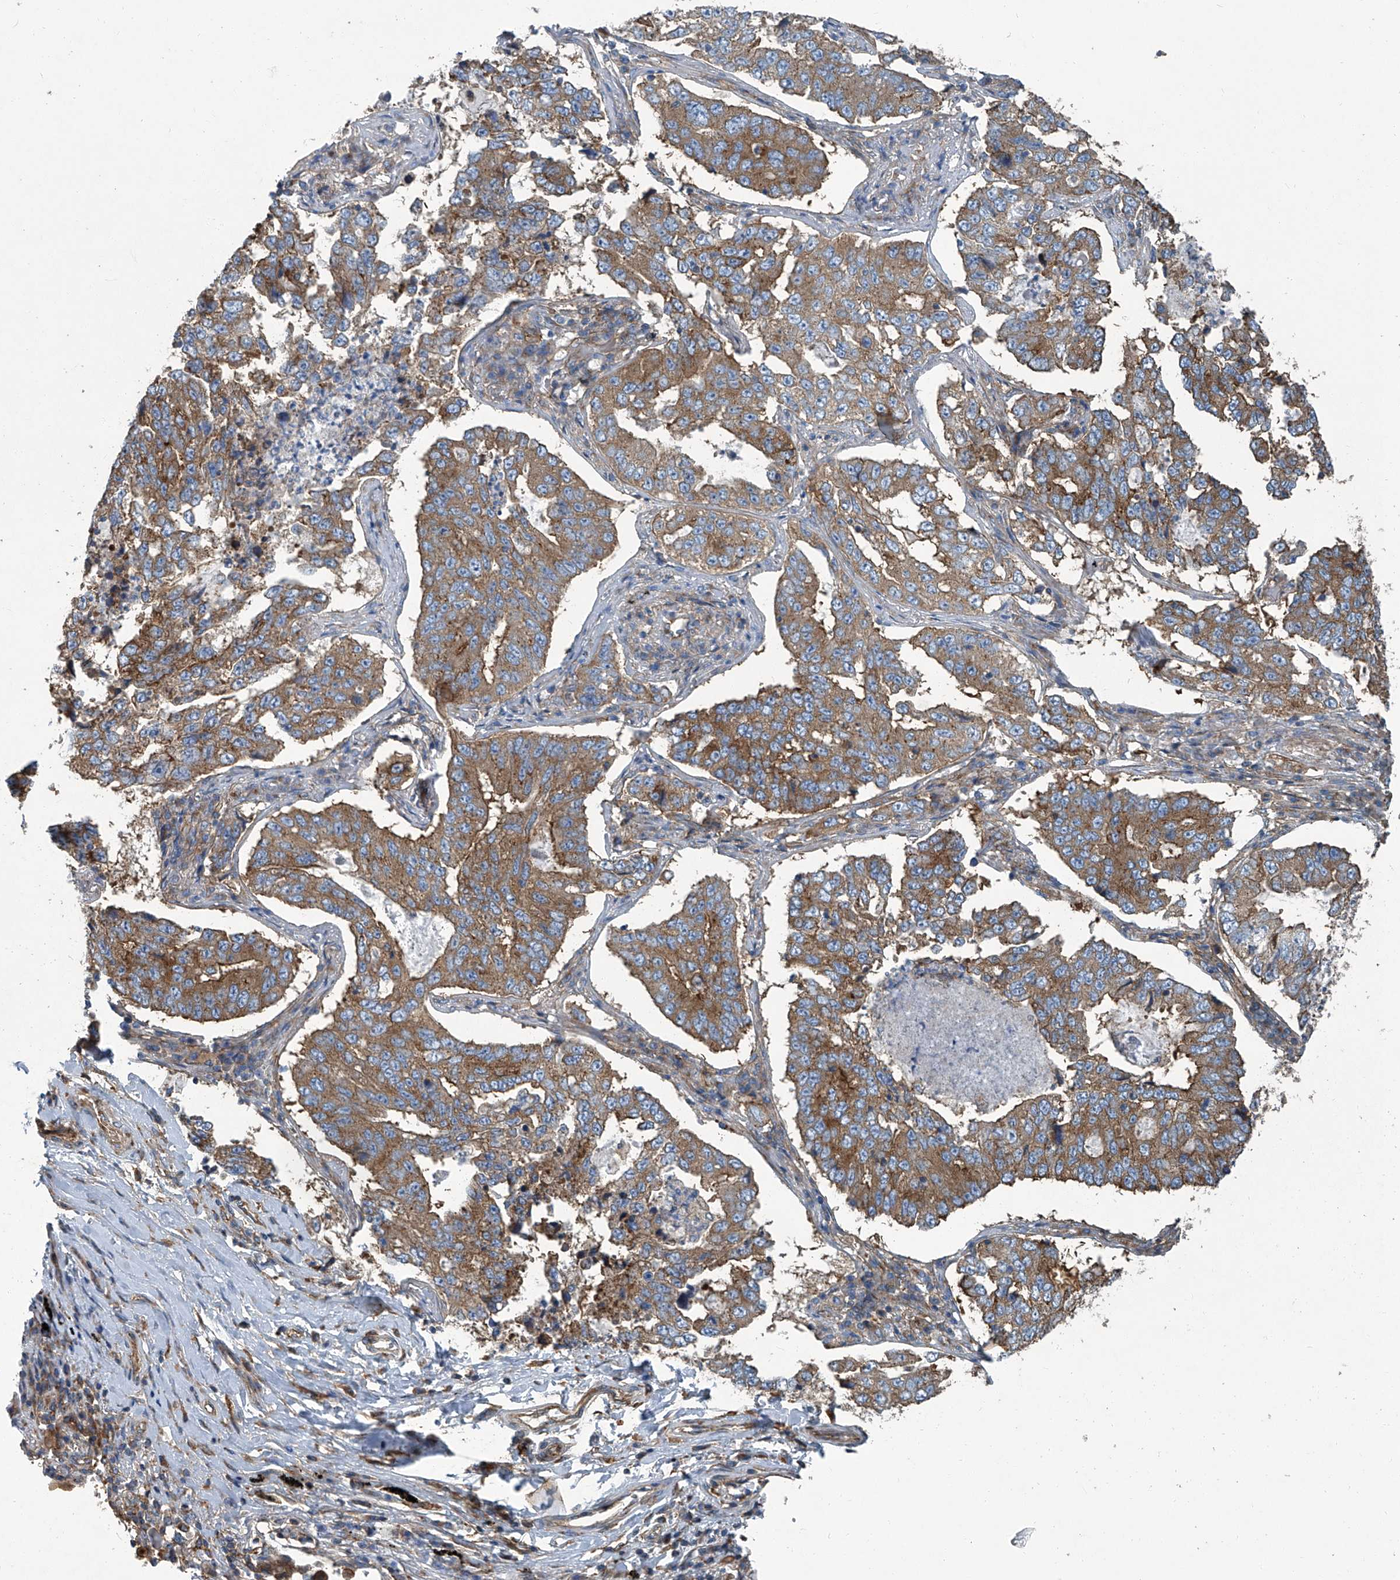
{"staining": {"intensity": "moderate", "quantity": ">75%", "location": "cytoplasmic/membranous"}, "tissue": "lung cancer", "cell_type": "Tumor cells", "image_type": "cancer", "snomed": [{"axis": "morphology", "description": "Adenocarcinoma, NOS"}, {"axis": "topography", "description": "Lung"}], "caption": "Immunohistochemistry (IHC) micrograph of human adenocarcinoma (lung) stained for a protein (brown), which demonstrates medium levels of moderate cytoplasmic/membranous expression in approximately >75% of tumor cells.", "gene": "PIGH", "patient": {"sex": "female", "age": 51}}